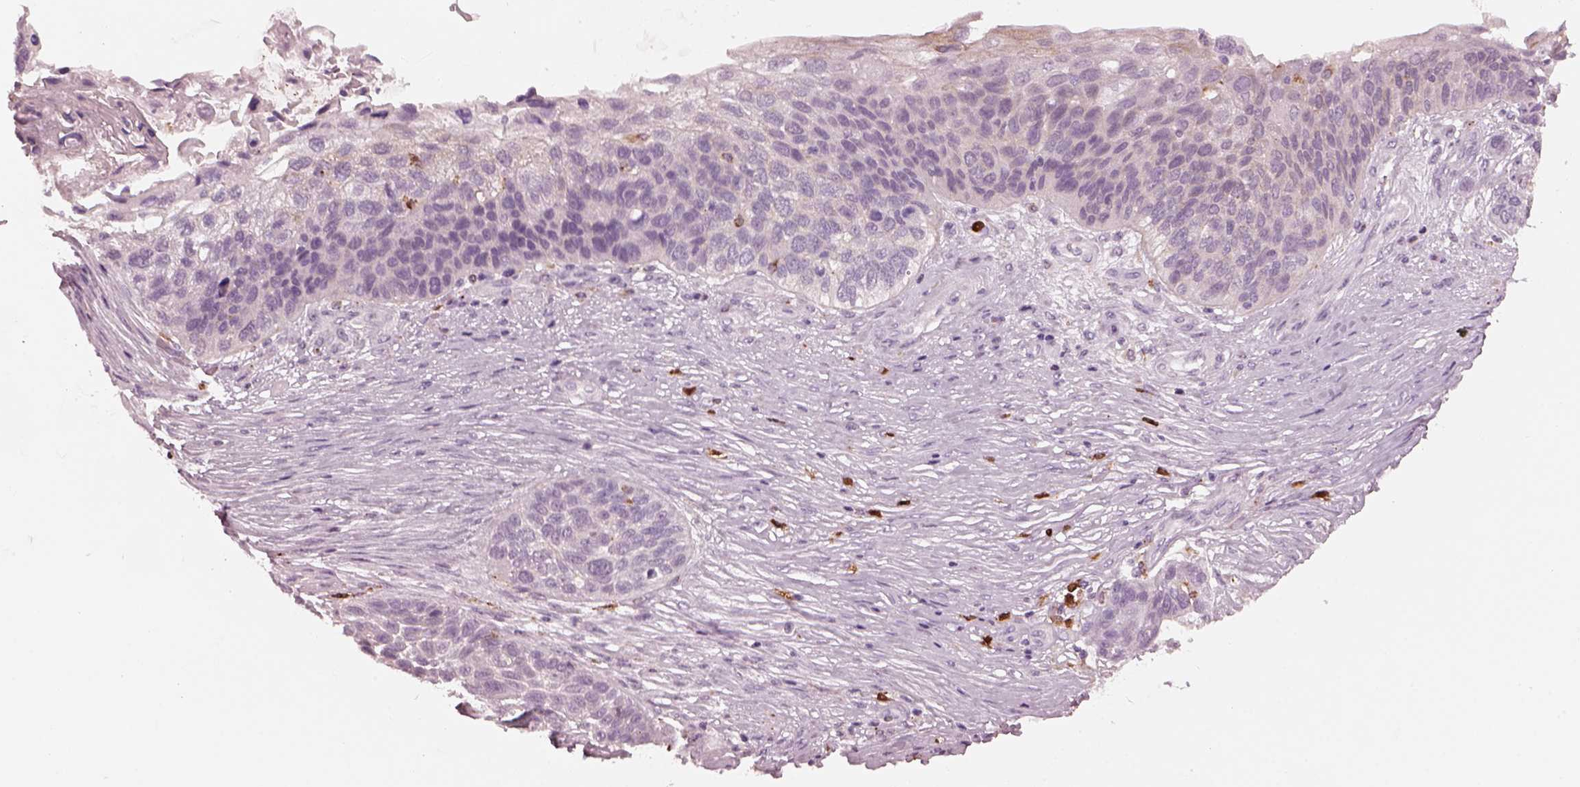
{"staining": {"intensity": "negative", "quantity": "none", "location": "none"}, "tissue": "lung cancer", "cell_type": "Tumor cells", "image_type": "cancer", "snomed": [{"axis": "morphology", "description": "Squamous cell carcinoma, NOS"}, {"axis": "topography", "description": "Lung"}], "caption": "High power microscopy image of an IHC histopathology image of lung squamous cell carcinoma, revealing no significant staining in tumor cells. The staining was performed using DAB (3,3'-diaminobenzidine) to visualize the protein expression in brown, while the nuclei were stained in blue with hematoxylin (Magnification: 20x).", "gene": "SLAMF8", "patient": {"sex": "male", "age": 69}}